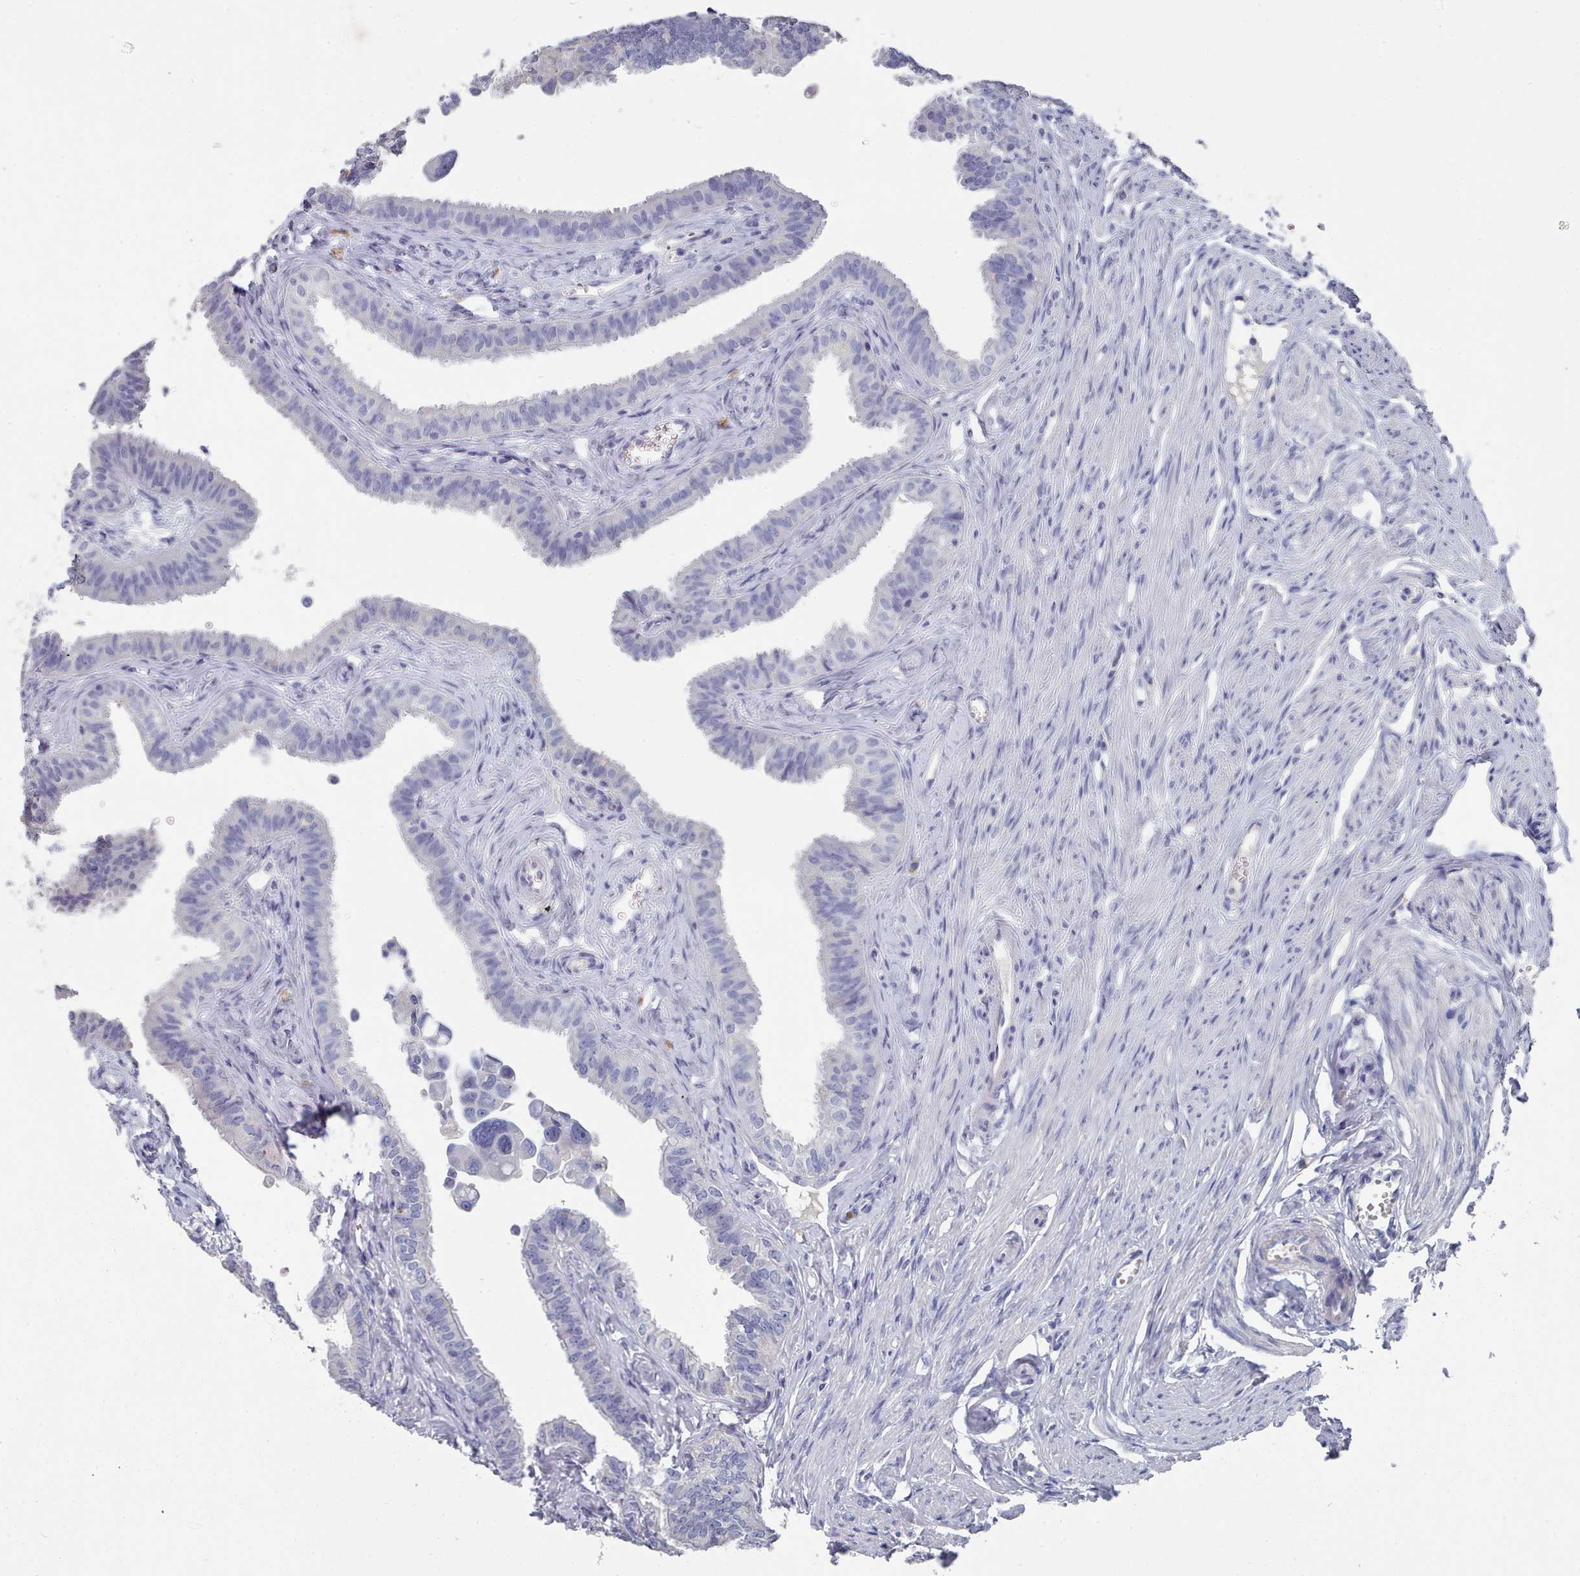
{"staining": {"intensity": "negative", "quantity": "none", "location": "none"}, "tissue": "fallopian tube", "cell_type": "Glandular cells", "image_type": "normal", "snomed": [{"axis": "morphology", "description": "Normal tissue, NOS"}, {"axis": "morphology", "description": "Carcinoma, NOS"}, {"axis": "topography", "description": "Fallopian tube"}, {"axis": "topography", "description": "Ovary"}], "caption": "An immunohistochemistry image of benign fallopian tube is shown. There is no staining in glandular cells of fallopian tube. (Brightfield microscopy of DAB (3,3'-diaminobenzidine) immunohistochemistry at high magnification).", "gene": "ACAD11", "patient": {"sex": "female", "age": 59}}